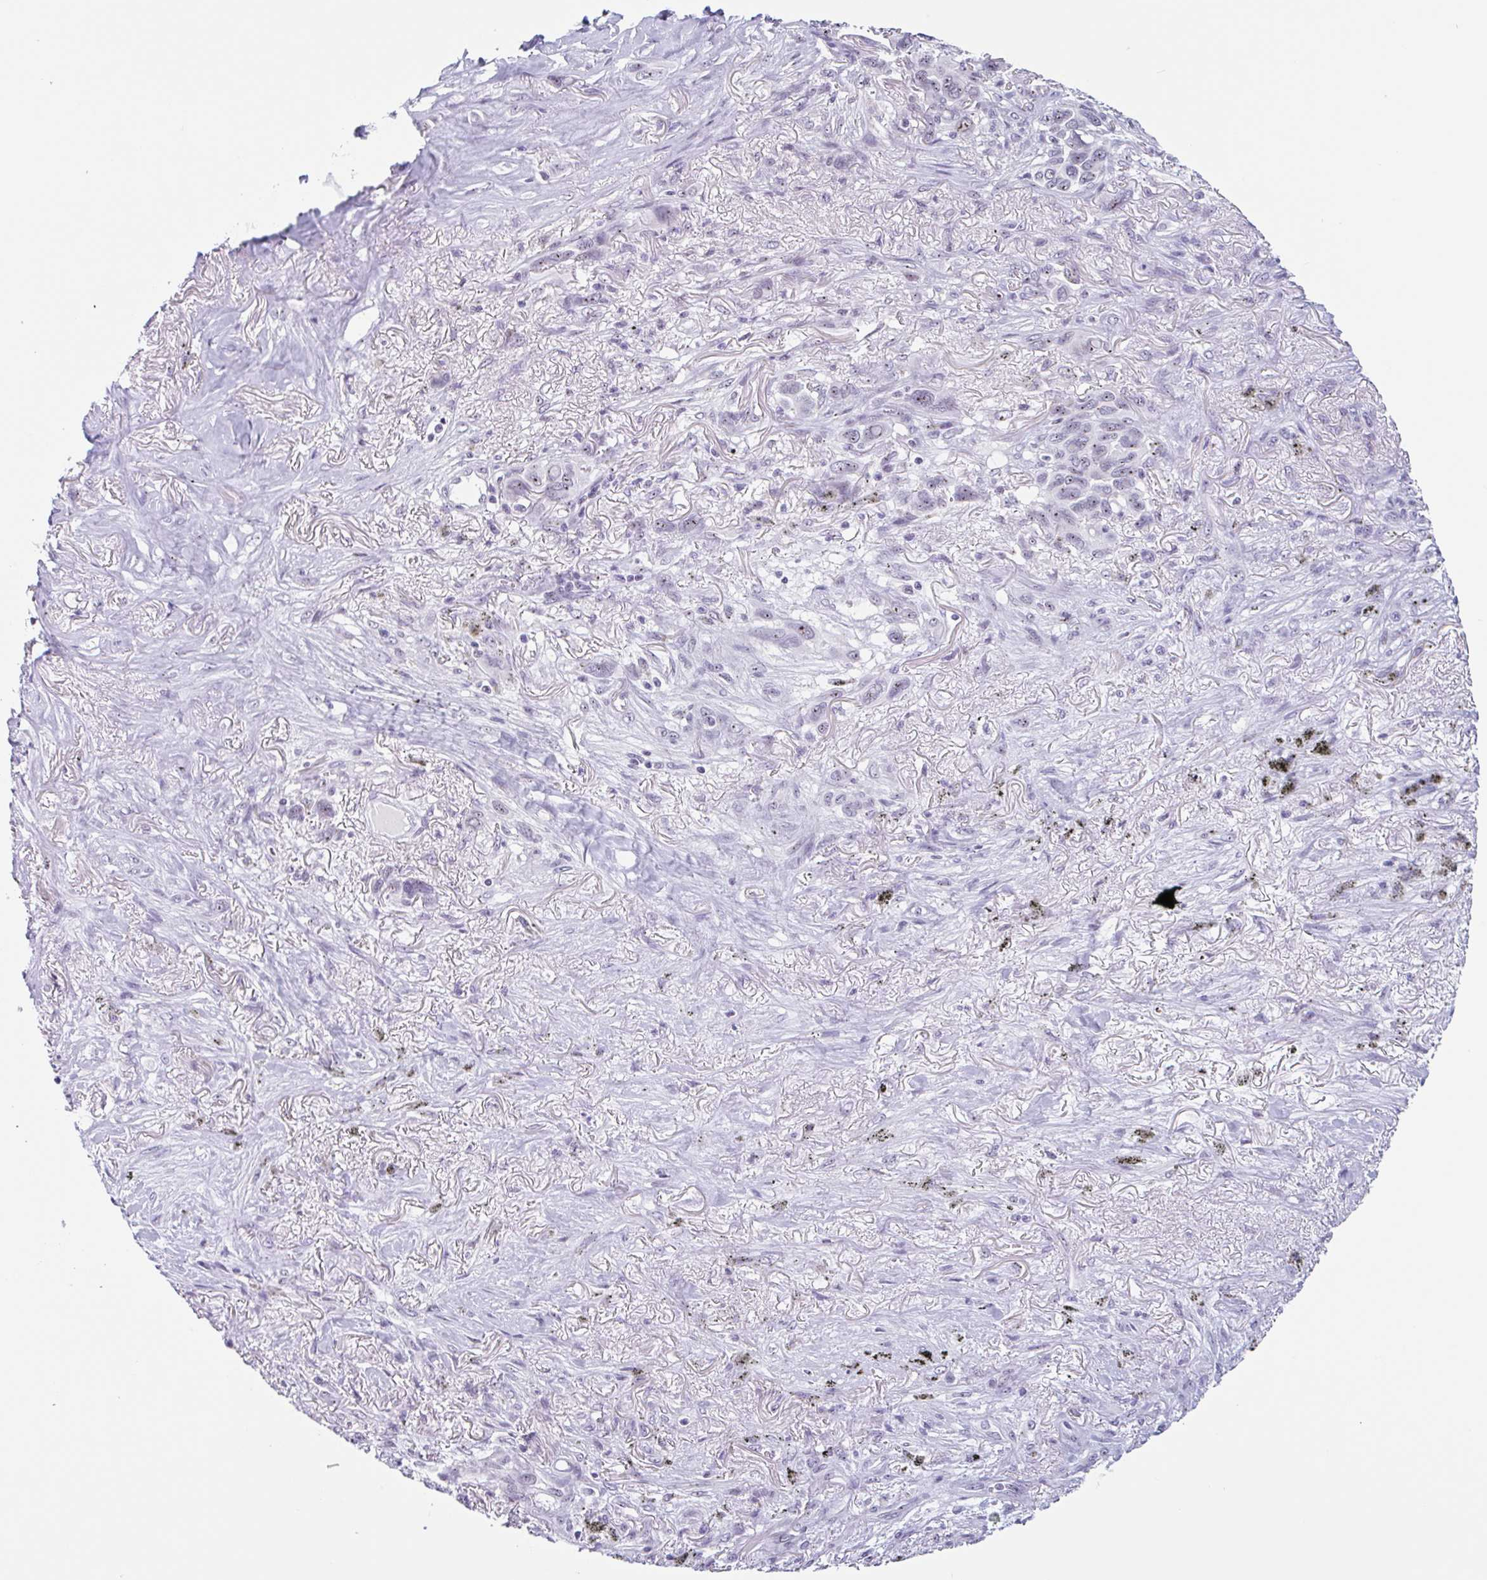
{"staining": {"intensity": "moderate", "quantity": "25%-75%", "location": "nuclear"}, "tissue": "melanoma", "cell_type": "Tumor cells", "image_type": "cancer", "snomed": [{"axis": "morphology", "description": "Malignant melanoma, Metastatic site"}, {"axis": "topography", "description": "Lung"}], "caption": "Protein positivity by immunohistochemistry (IHC) displays moderate nuclear positivity in about 25%-75% of tumor cells in malignant melanoma (metastatic site).", "gene": "LENG9", "patient": {"sex": "male", "age": 48}}